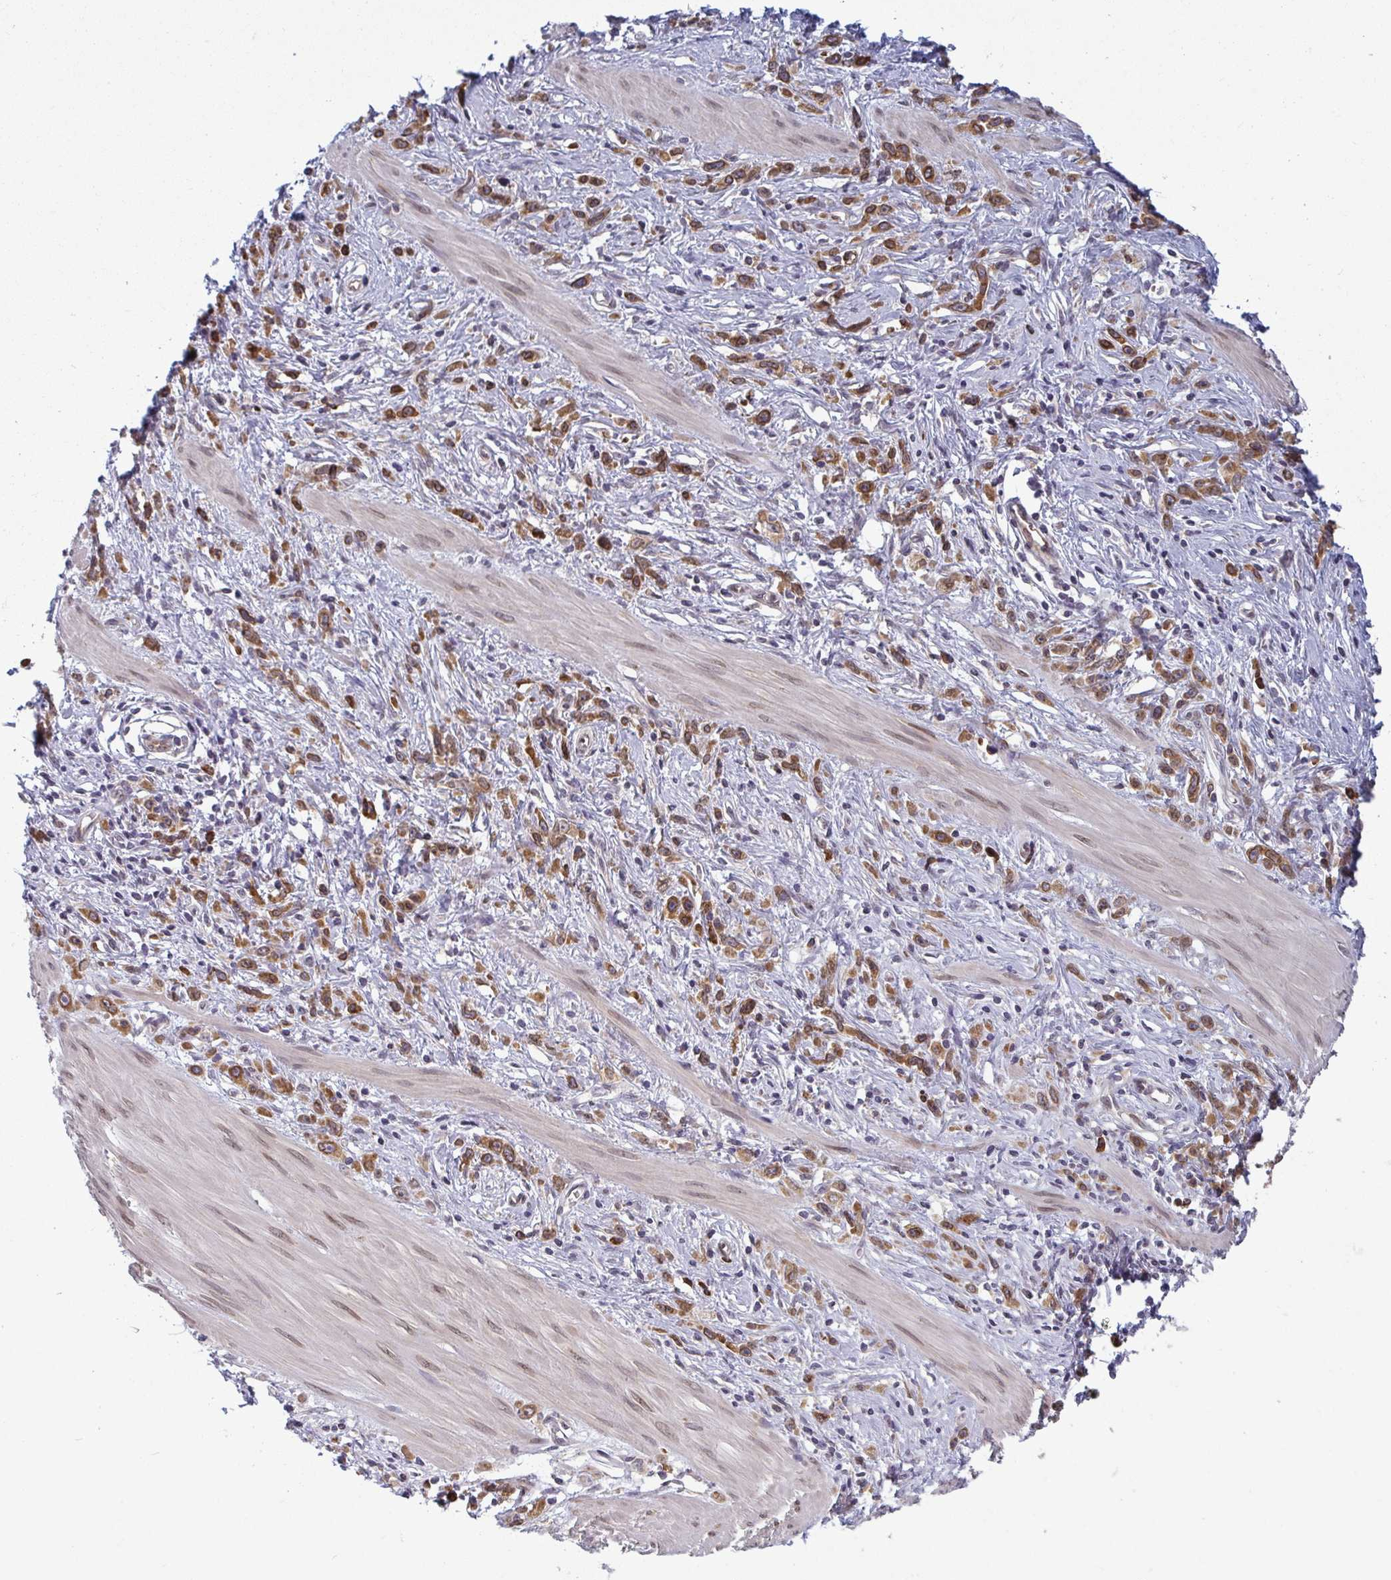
{"staining": {"intensity": "moderate", "quantity": ">75%", "location": "cytoplasmic/membranous"}, "tissue": "stomach cancer", "cell_type": "Tumor cells", "image_type": "cancer", "snomed": [{"axis": "morphology", "description": "Adenocarcinoma, NOS"}, {"axis": "topography", "description": "Stomach"}], "caption": "Brown immunohistochemical staining in human stomach adenocarcinoma displays moderate cytoplasmic/membranous staining in about >75% of tumor cells.", "gene": "LYSMD4", "patient": {"sex": "male", "age": 47}}